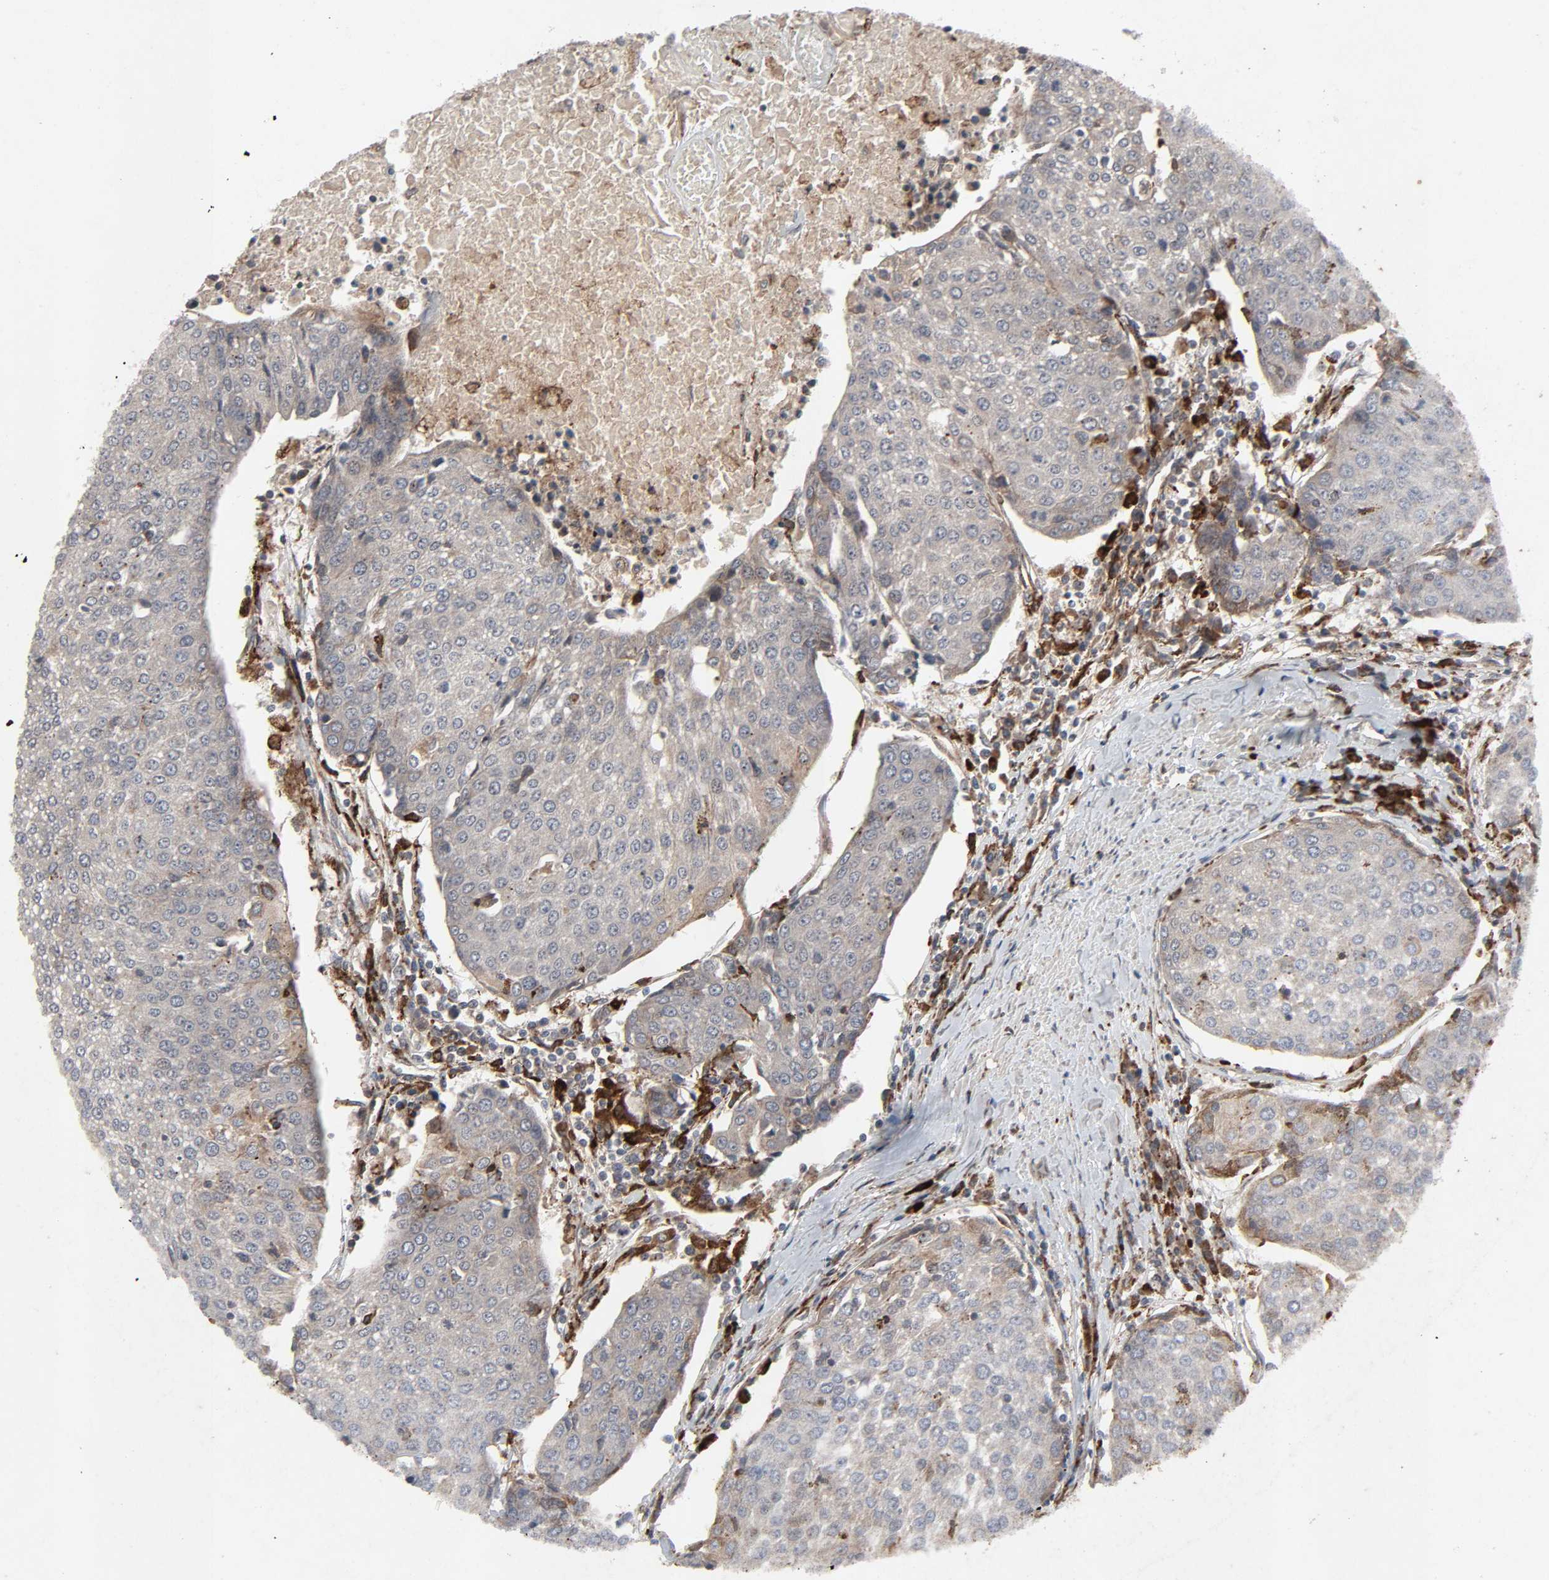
{"staining": {"intensity": "weak", "quantity": "25%-75%", "location": "cytoplasmic/membranous"}, "tissue": "urothelial cancer", "cell_type": "Tumor cells", "image_type": "cancer", "snomed": [{"axis": "morphology", "description": "Urothelial carcinoma, High grade"}, {"axis": "topography", "description": "Urinary bladder"}], "caption": "Immunohistochemical staining of urothelial cancer shows weak cytoplasmic/membranous protein expression in about 25%-75% of tumor cells. (brown staining indicates protein expression, while blue staining denotes nuclei).", "gene": "ADCY4", "patient": {"sex": "female", "age": 85}}